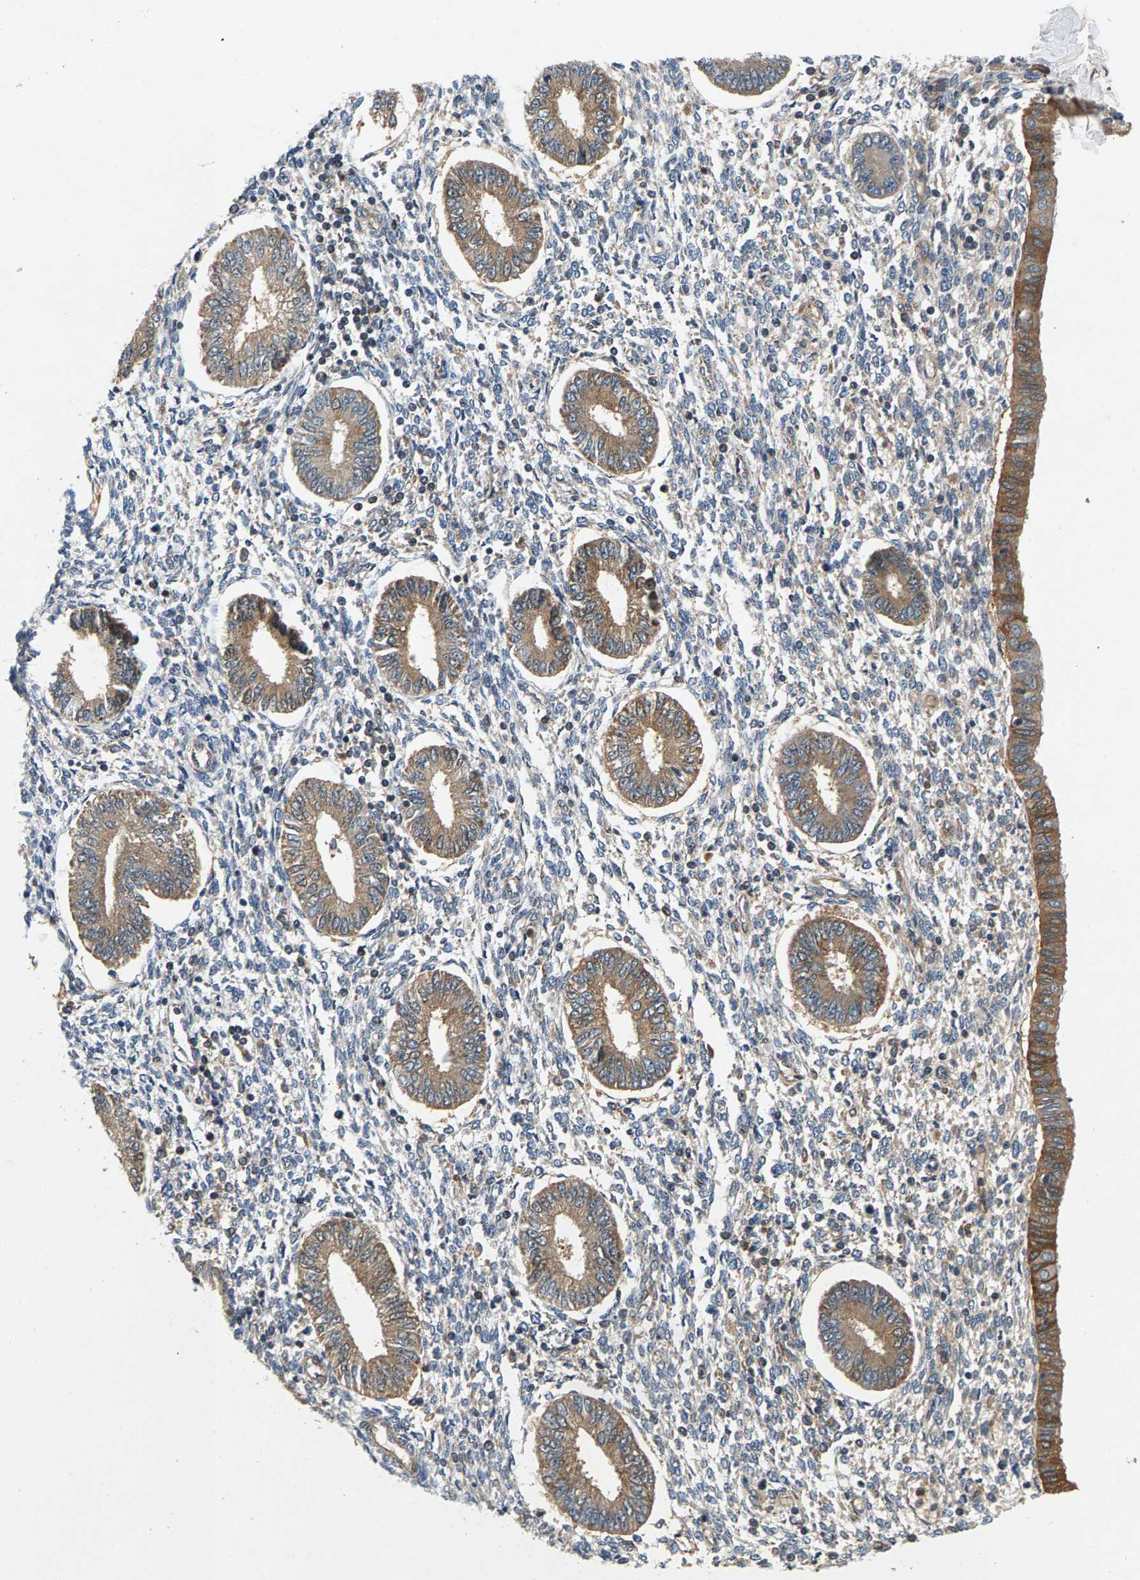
{"staining": {"intensity": "negative", "quantity": "none", "location": "none"}, "tissue": "endometrium", "cell_type": "Cells in endometrial stroma", "image_type": "normal", "snomed": [{"axis": "morphology", "description": "Normal tissue, NOS"}, {"axis": "topography", "description": "Endometrium"}], "caption": "Endometrium stained for a protein using IHC demonstrates no positivity cells in endometrial stroma.", "gene": "FAM78A", "patient": {"sex": "female", "age": 50}}